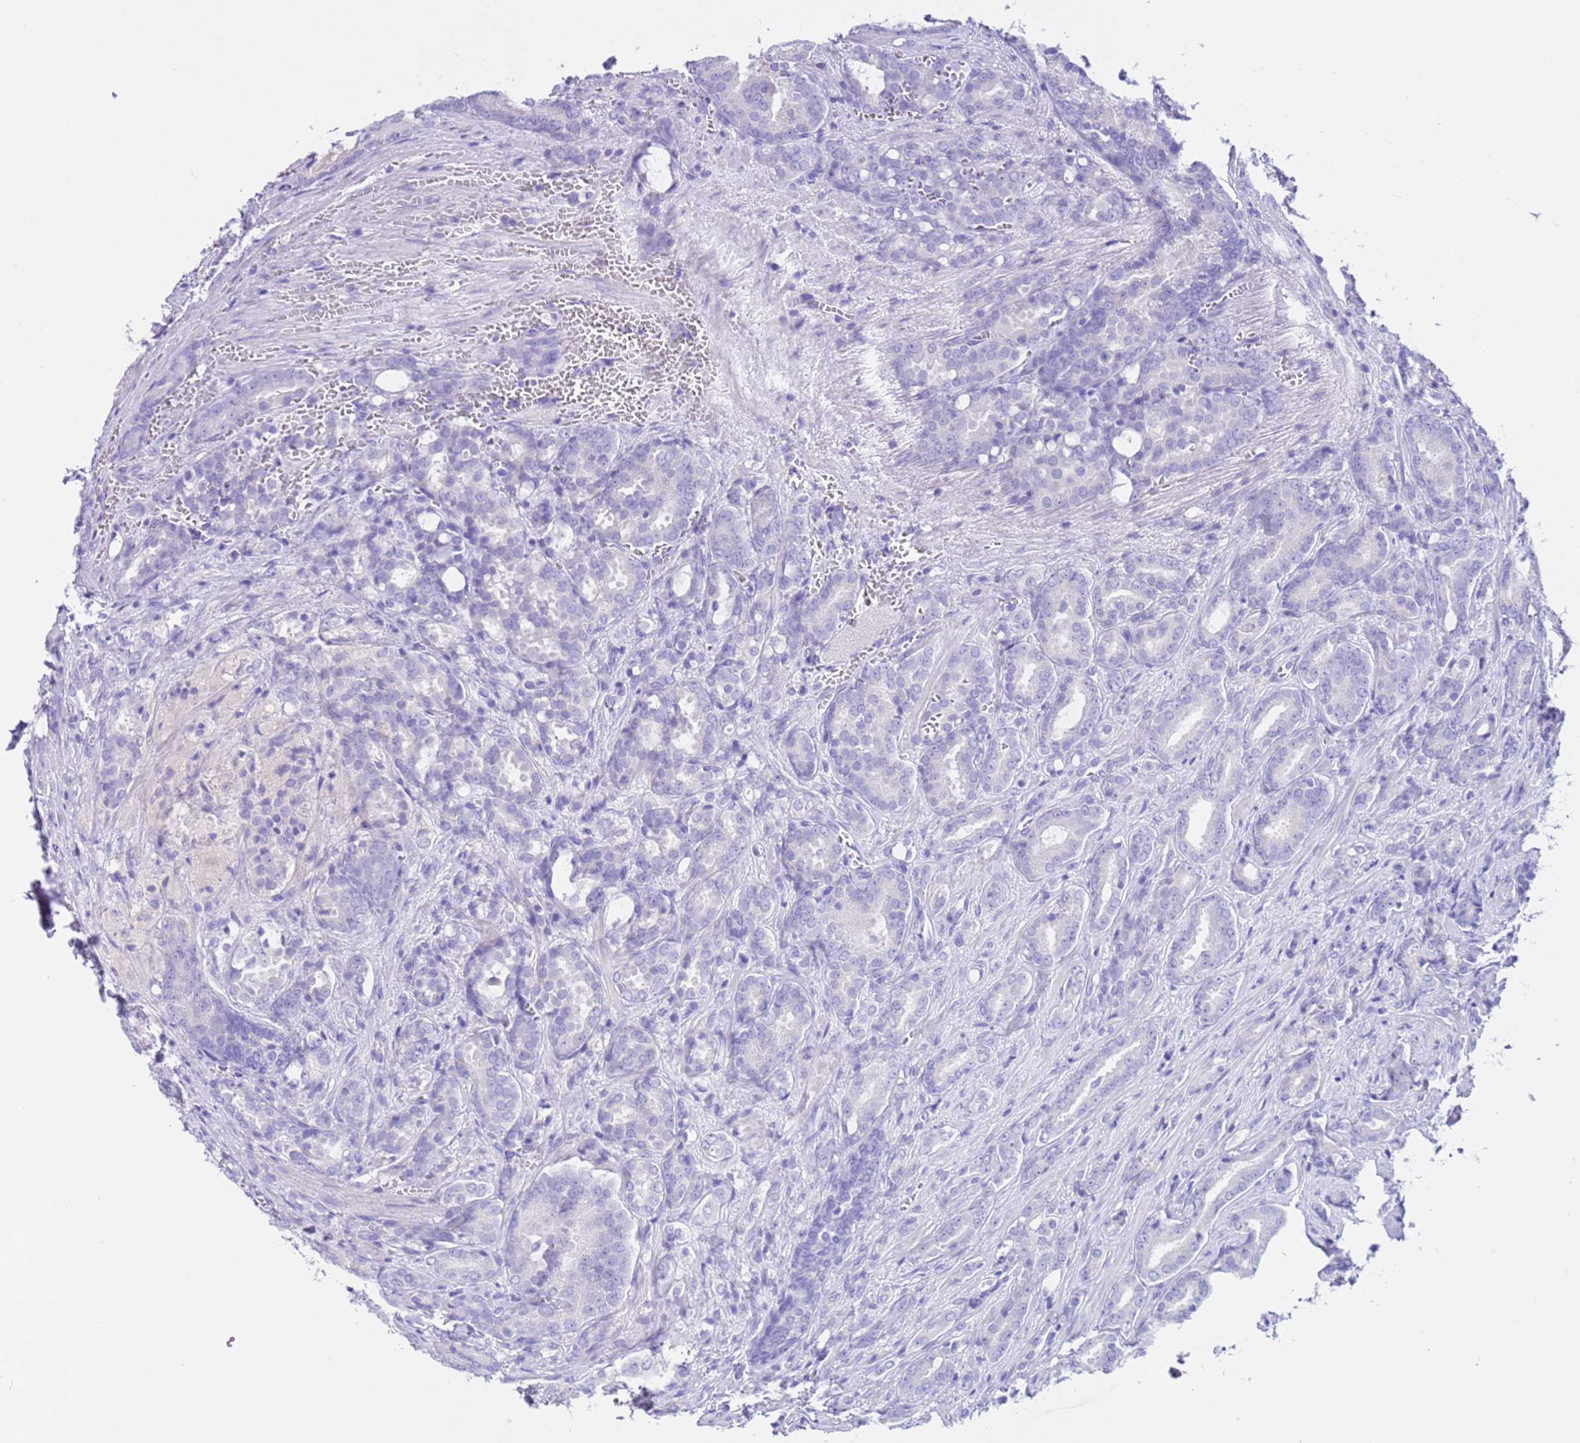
{"staining": {"intensity": "negative", "quantity": "none", "location": "none"}, "tissue": "prostate cancer", "cell_type": "Tumor cells", "image_type": "cancer", "snomed": [{"axis": "morphology", "description": "Adenocarcinoma, High grade"}, {"axis": "topography", "description": "Prostate"}], "caption": "This image is of prostate cancer stained with immunohistochemistry (IHC) to label a protein in brown with the nuclei are counter-stained blue. There is no expression in tumor cells.", "gene": "CPB1", "patient": {"sex": "male", "age": 72}}